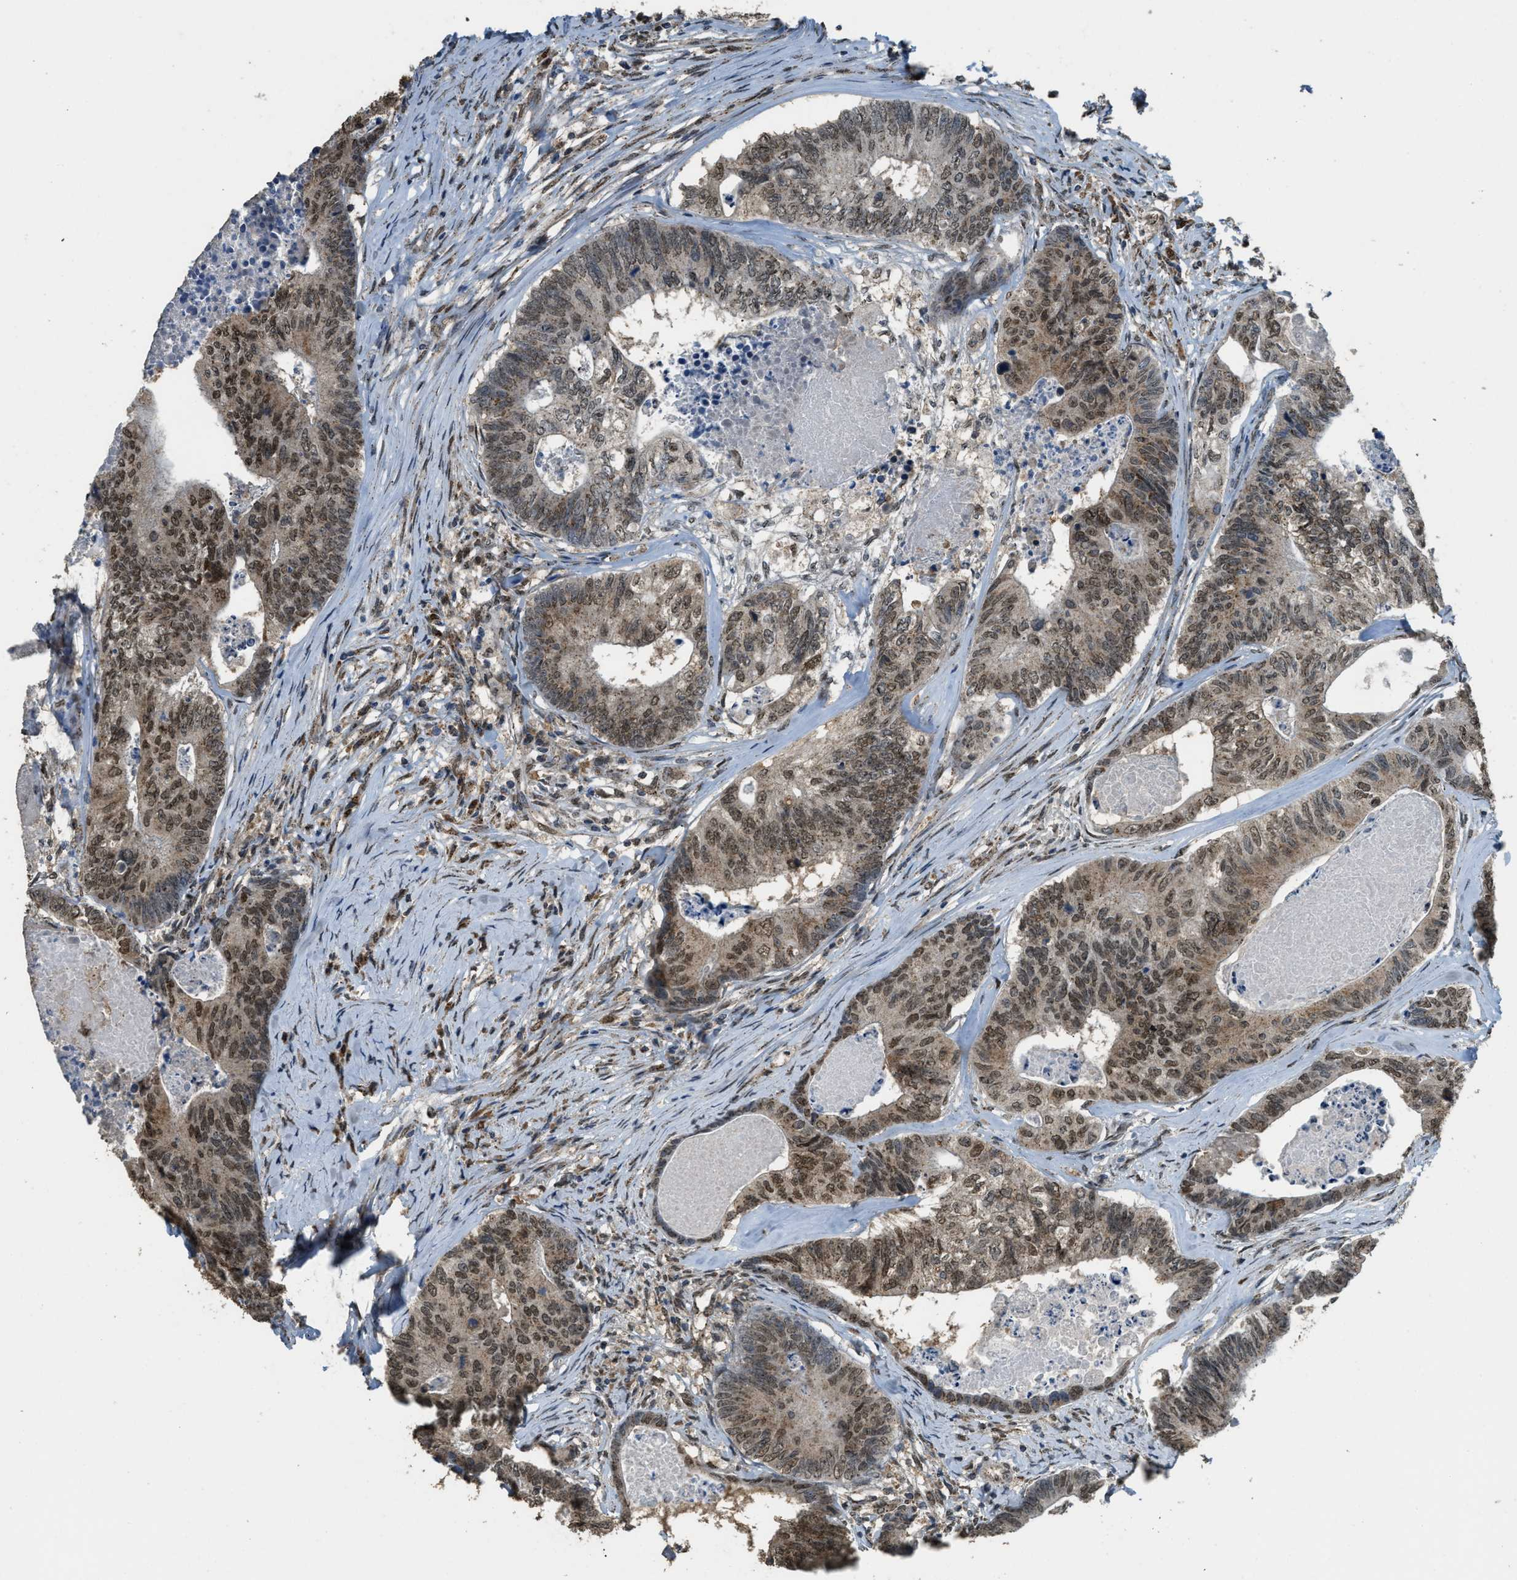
{"staining": {"intensity": "moderate", "quantity": ">75%", "location": "cytoplasmic/membranous,nuclear"}, "tissue": "colorectal cancer", "cell_type": "Tumor cells", "image_type": "cancer", "snomed": [{"axis": "morphology", "description": "Adenocarcinoma, NOS"}, {"axis": "topography", "description": "Colon"}], "caption": "Immunohistochemical staining of colorectal cancer shows medium levels of moderate cytoplasmic/membranous and nuclear expression in approximately >75% of tumor cells.", "gene": "IPO7", "patient": {"sex": "female", "age": 67}}